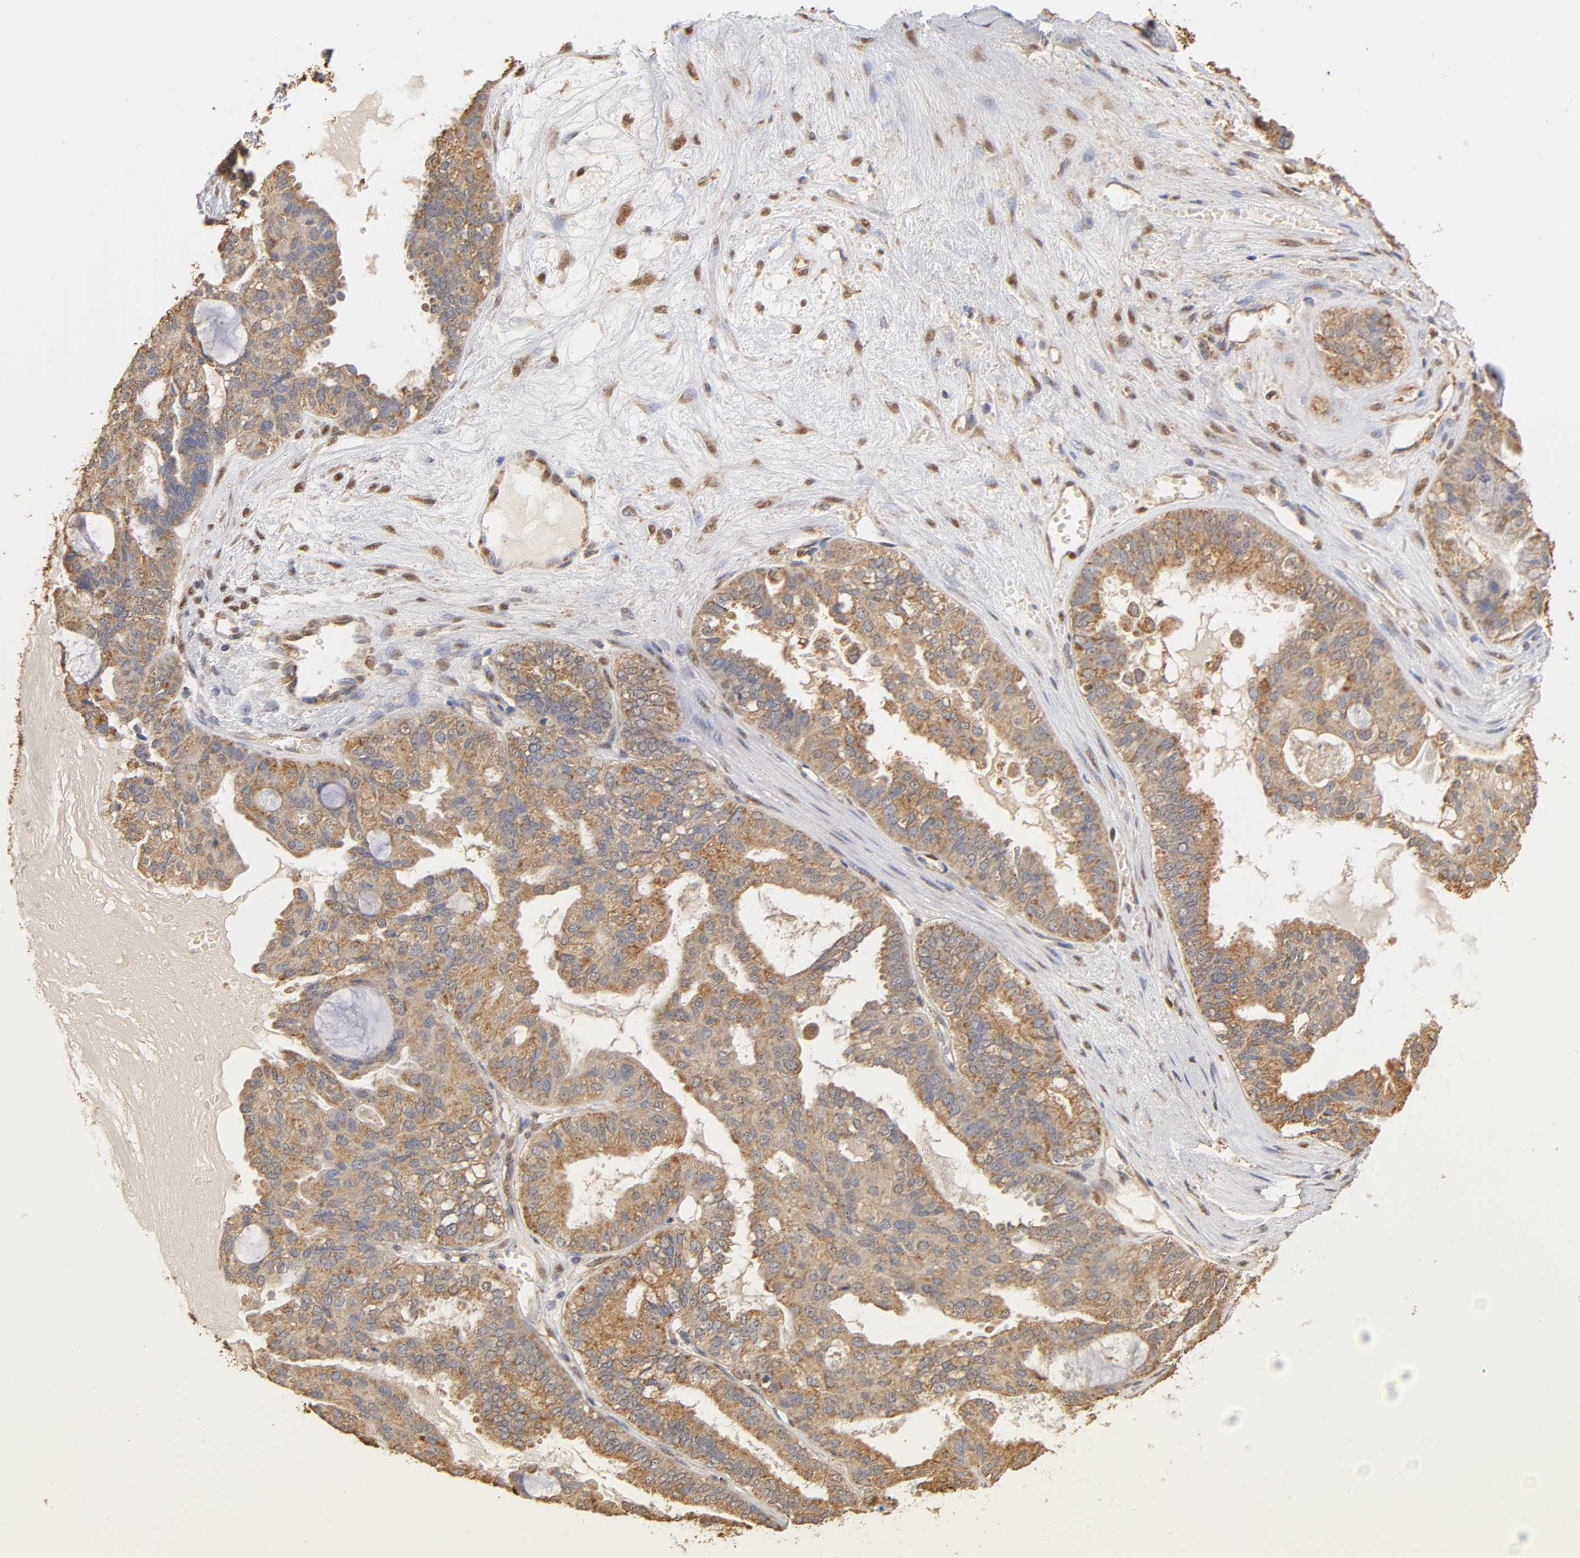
{"staining": {"intensity": "moderate", "quantity": ">75%", "location": "cytoplasmic/membranous"}, "tissue": "ovarian cancer", "cell_type": "Tumor cells", "image_type": "cancer", "snomed": [{"axis": "morphology", "description": "Carcinoma, NOS"}, {"axis": "morphology", "description": "Carcinoma, endometroid"}, {"axis": "topography", "description": "Ovary"}], "caption": "Immunohistochemical staining of human ovarian cancer reveals medium levels of moderate cytoplasmic/membranous staining in approximately >75% of tumor cells.", "gene": "PKN1", "patient": {"sex": "female", "age": 50}}